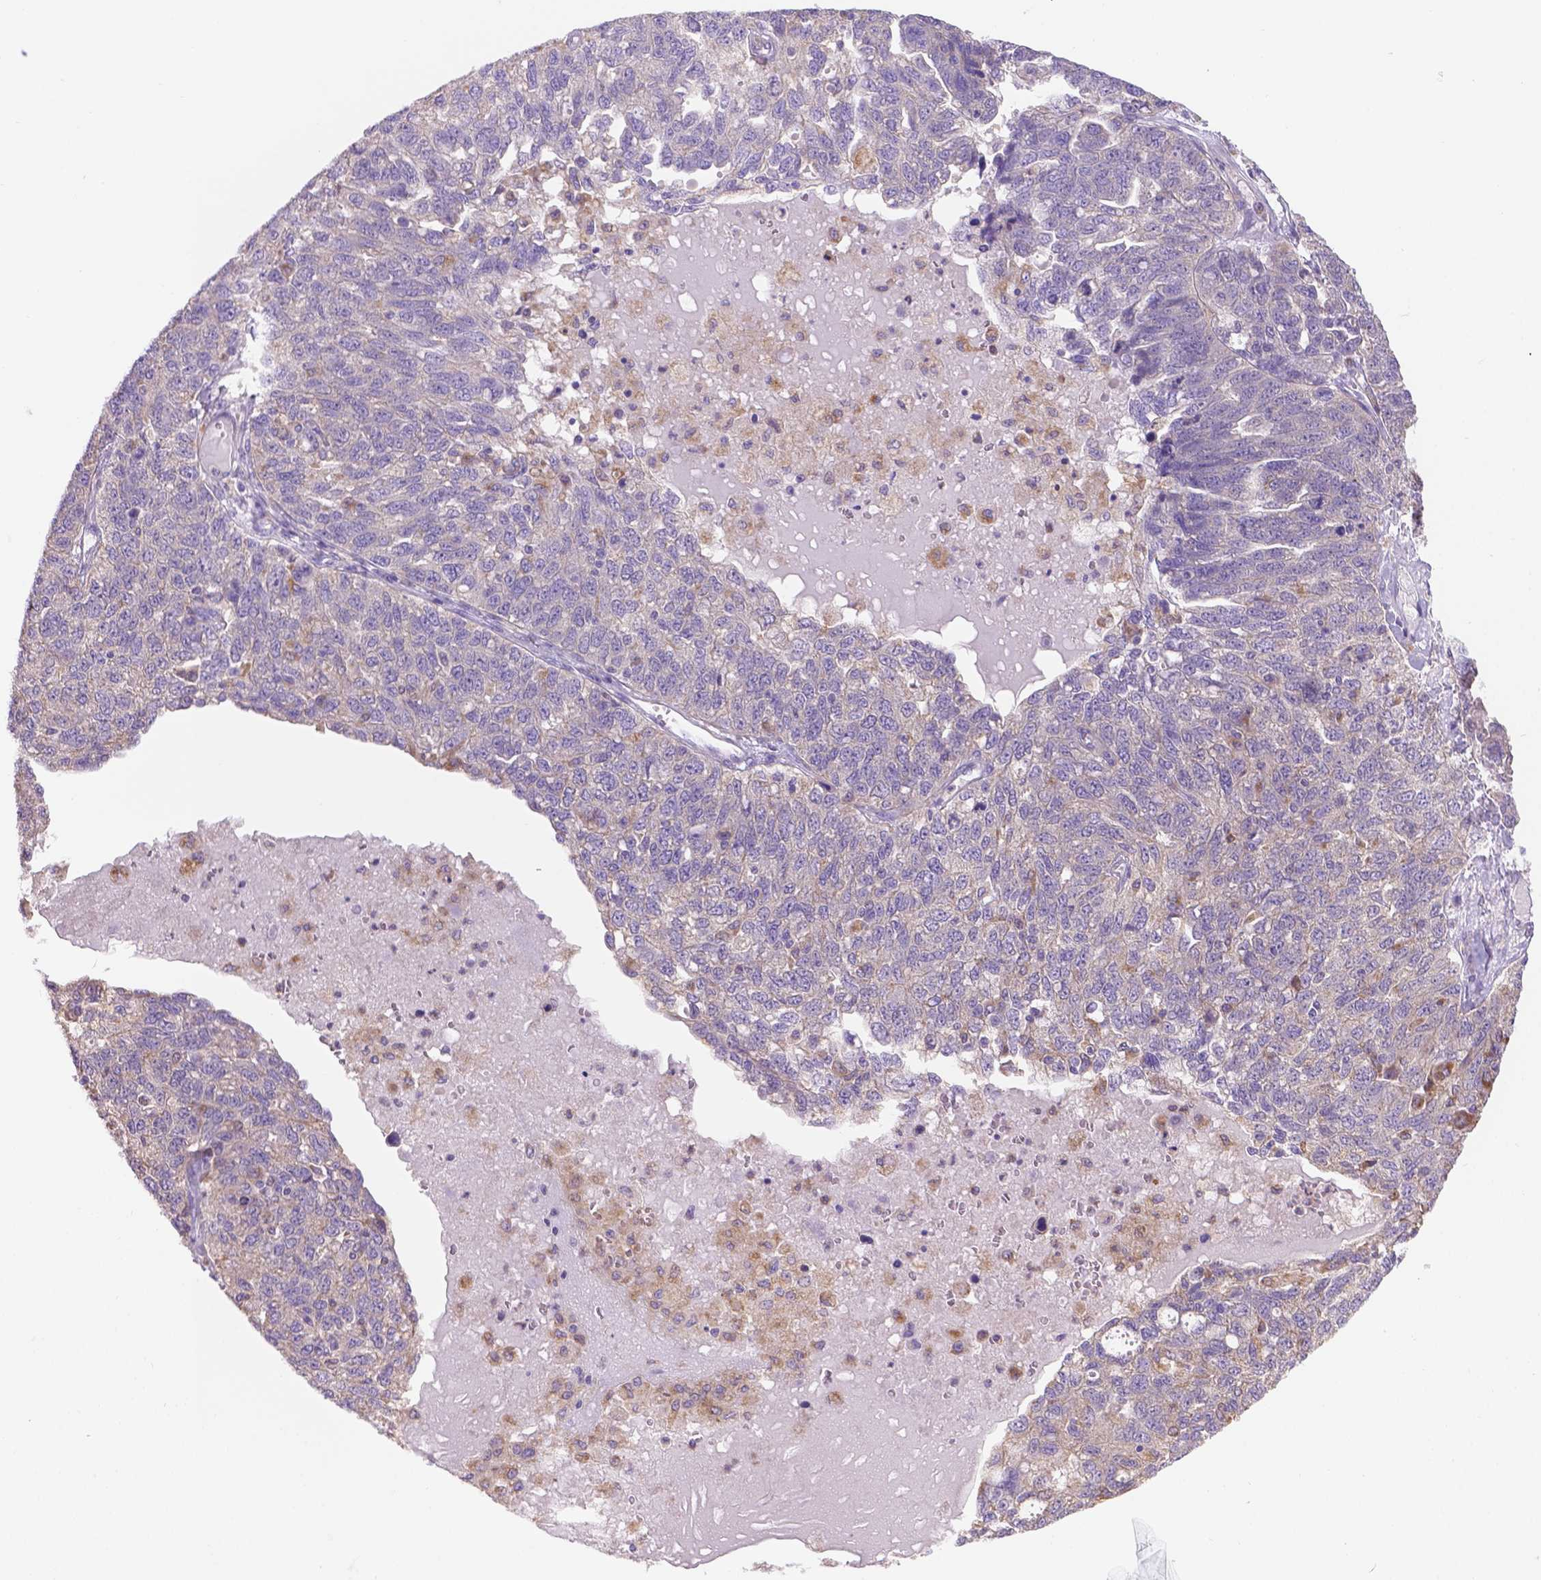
{"staining": {"intensity": "negative", "quantity": "none", "location": "none"}, "tissue": "ovarian cancer", "cell_type": "Tumor cells", "image_type": "cancer", "snomed": [{"axis": "morphology", "description": "Cystadenocarcinoma, serous, NOS"}, {"axis": "topography", "description": "Ovary"}], "caption": "This is a histopathology image of IHC staining of serous cystadenocarcinoma (ovarian), which shows no staining in tumor cells.", "gene": "CDH7", "patient": {"sex": "female", "age": 71}}